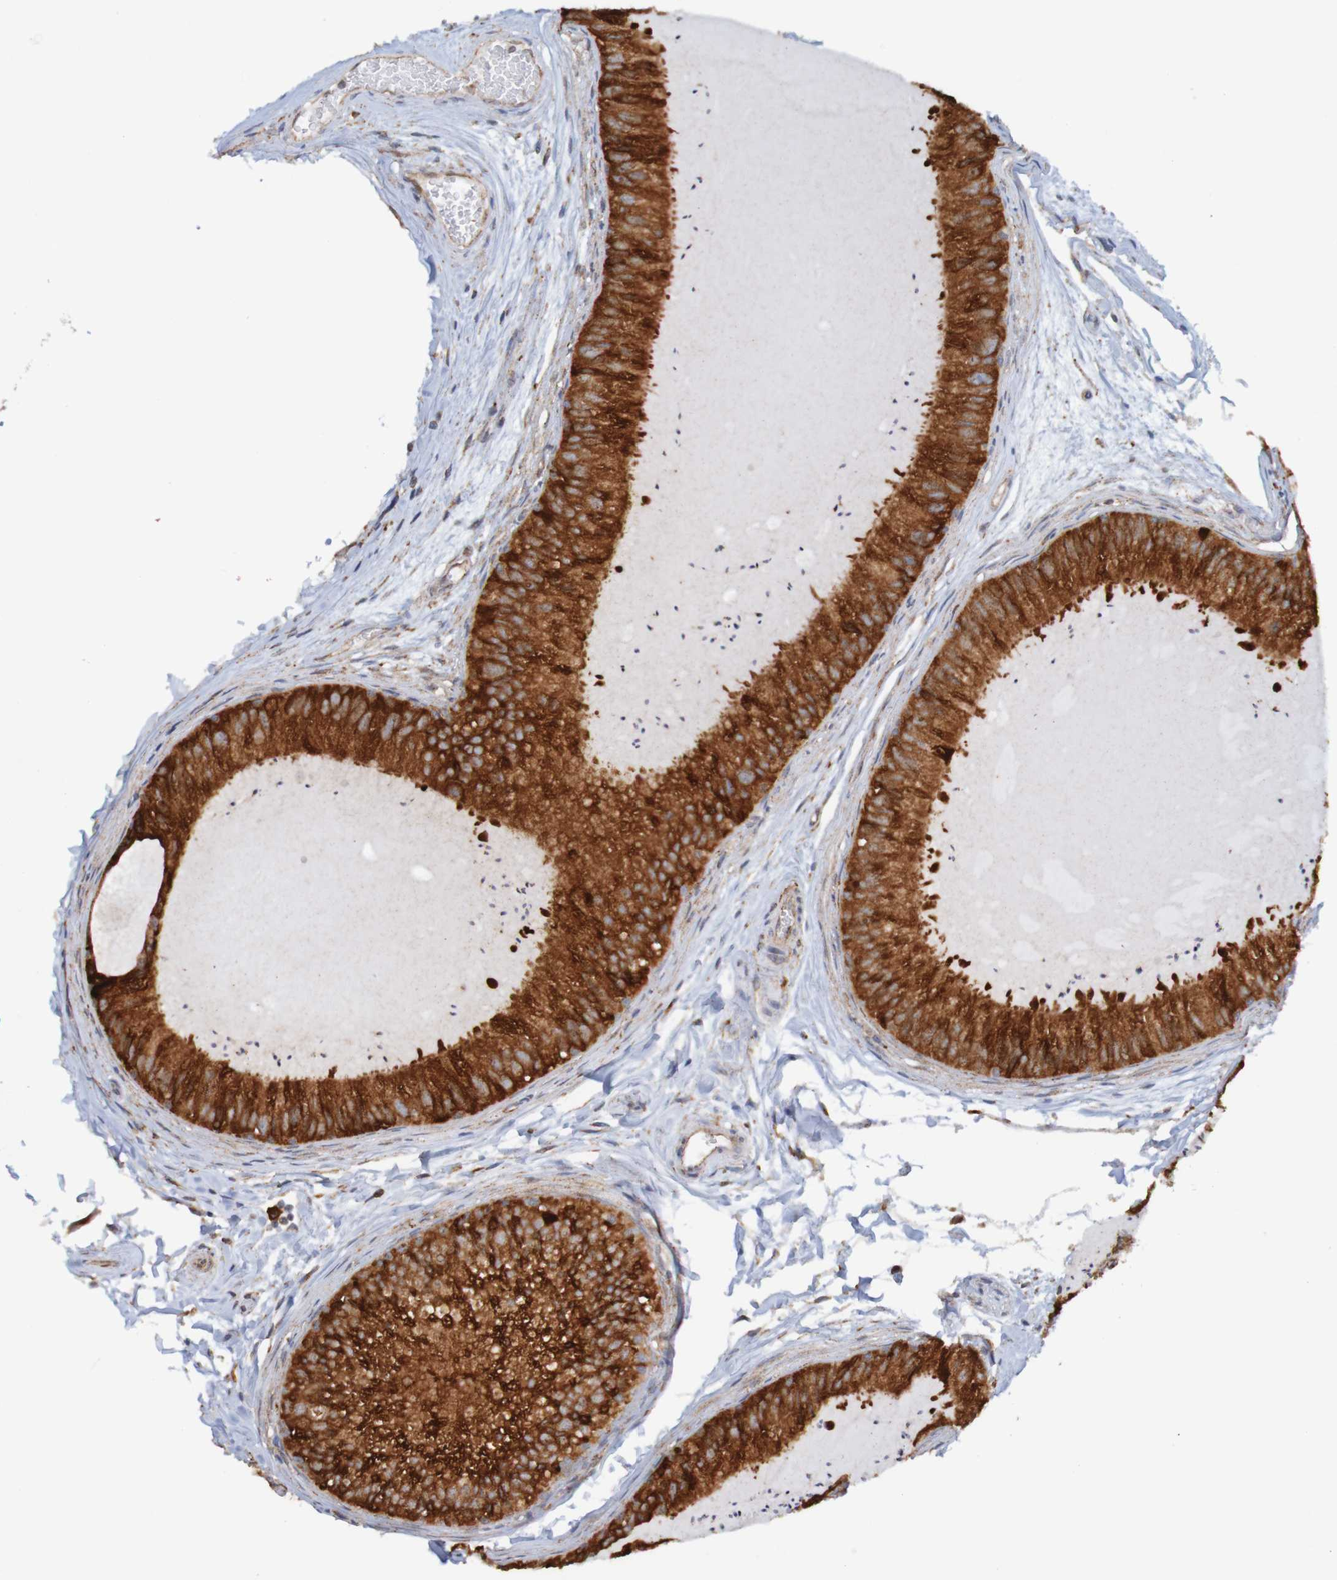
{"staining": {"intensity": "strong", "quantity": ">75%", "location": "cytoplasmic/membranous"}, "tissue": "epididymis", "cell_type": "Glandular cells", "image_type": "normal", "snomed": [{"axis": "morphology", "description": "Normal tissue, NOS"}, {"axis": "topography", "description": "Epididymis"}], "caption": "Immunohistochemical staining of unremarkable human epididymis reveals strong cytoplasmic/membranous protein expression in about >75% of glandular cells. Nuclei are stained in blue.", "gene": "PDIA3", "patient": {"sex": "male", "age": 31}}